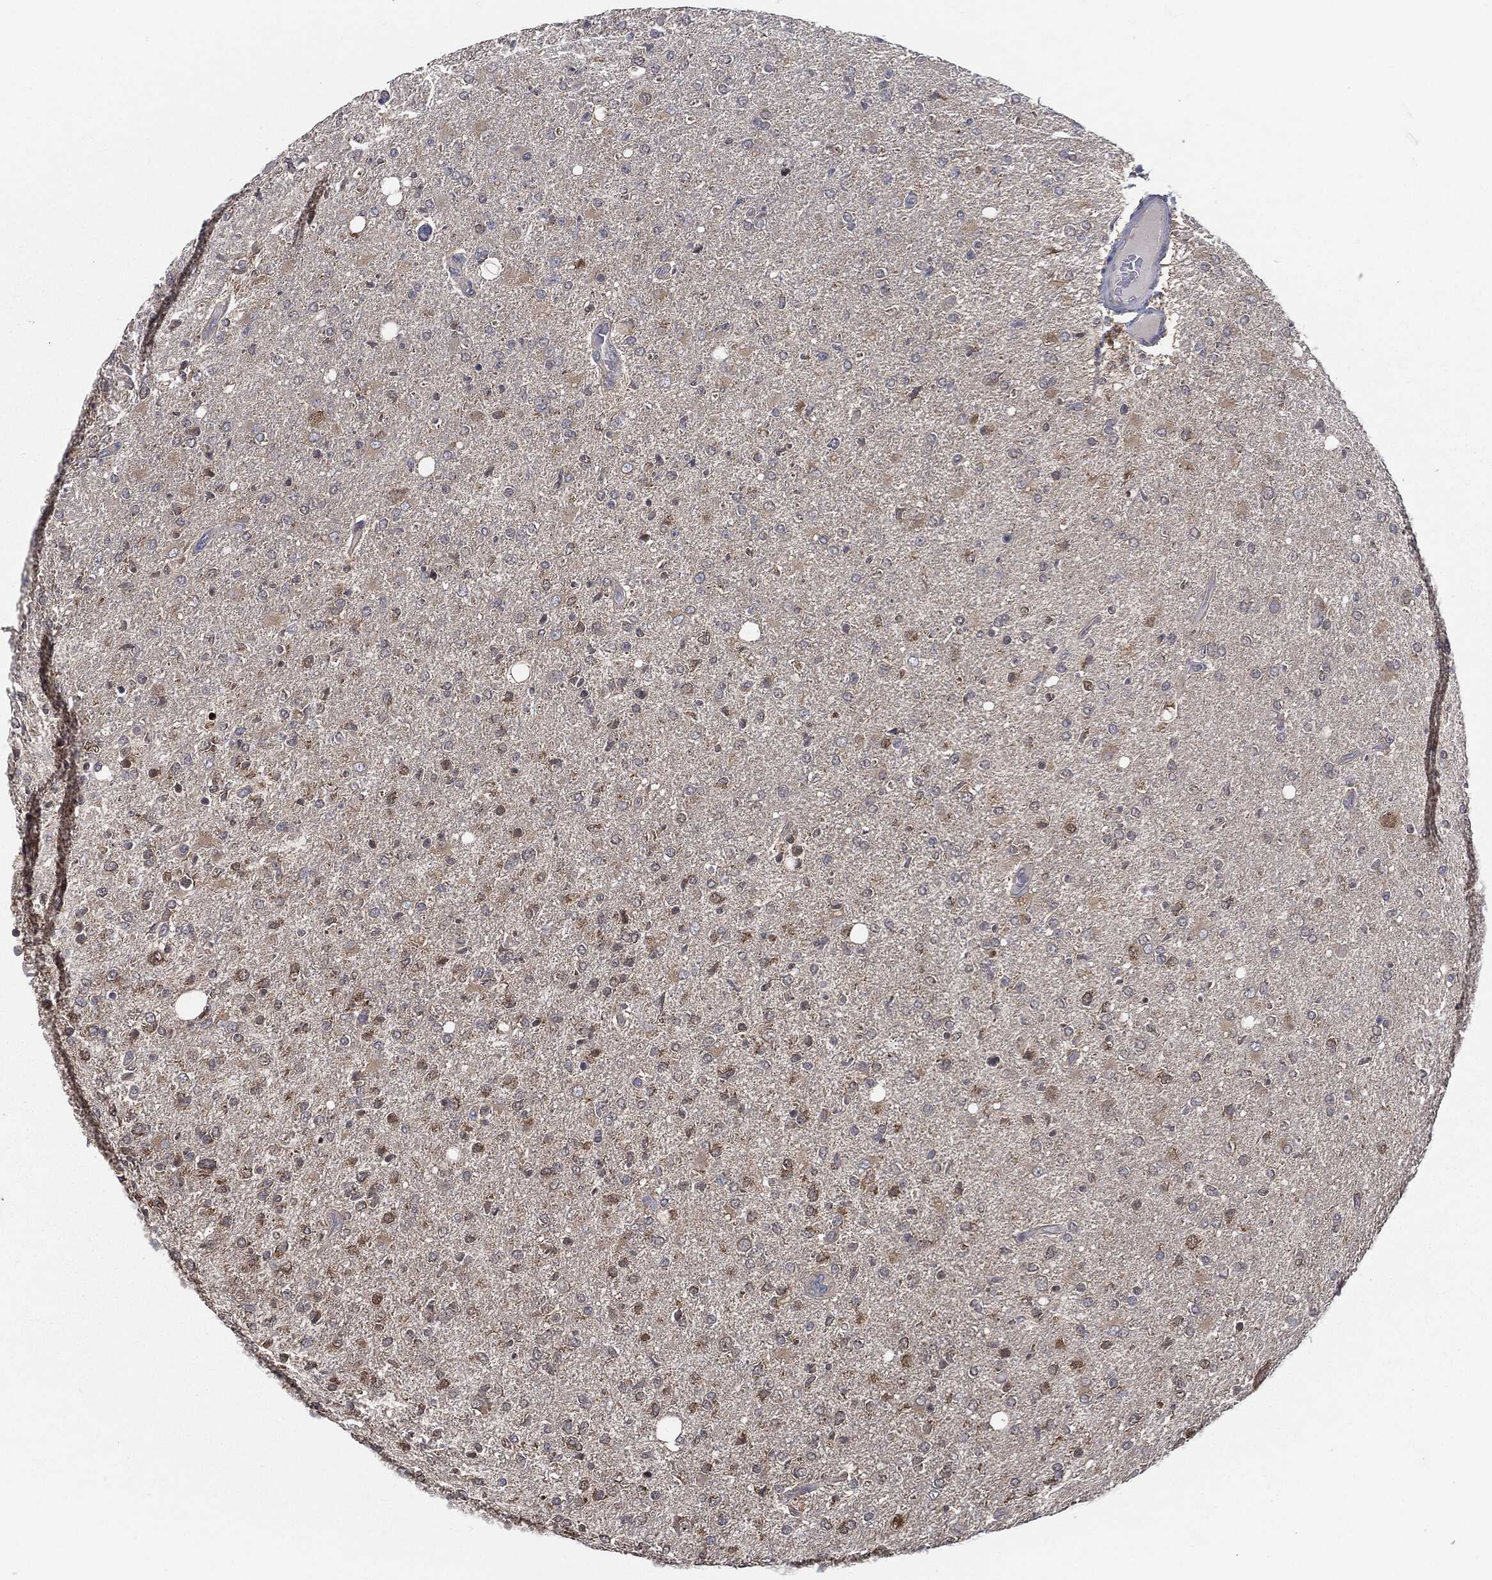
{"staining": {"intensity": "negative", "quantity": "none", "location": "none"}, "tissue": "glioma", "cell_type": "Tumor cells", "image_type": "cancer", "snomed": [{"axis": "morphology", "description": "Glioma, malignant, High grade"}, {"axis": "topography", "description": "Cerebral cortex"}], "caption": "Immunohistochemical staining of human glioma shows no significant expression in tumor cells.", "gene": "PRDX4", "patient": {"sex": "male", "age": 70}}